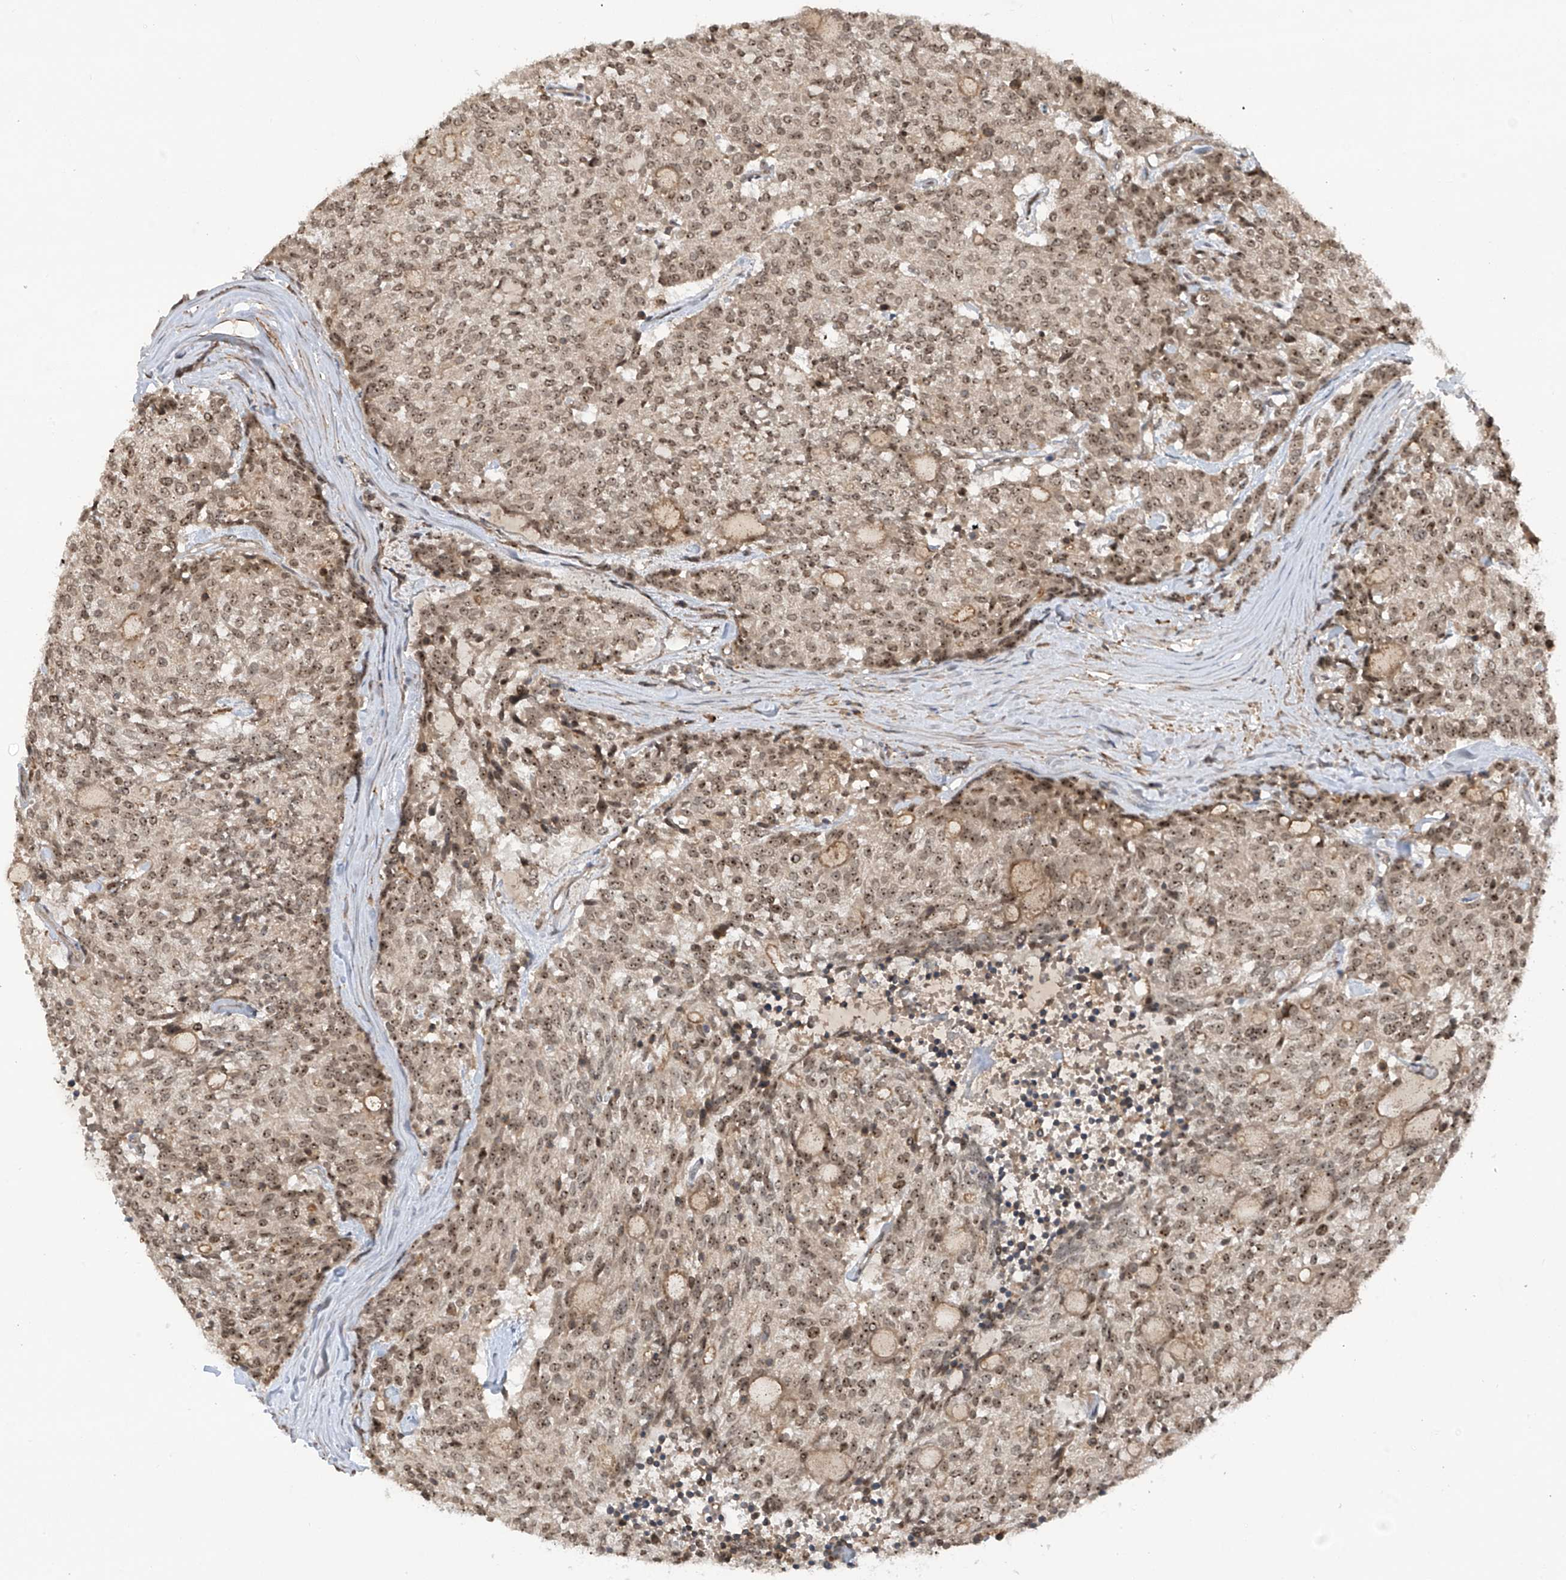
{"staining": {"intensity": "moderate", "quantity": "25%-75%", "location": "nuclear"}, "tissue": "carcinoid", "cell_type": "Tumor cells", "image_type": "cancer", "snomed": [{"axis": "morphology", "description": "Carcinoid, malignant, NOS"}, {"axis": "topography", "description": "Pancreas"}], "caption": "Immunohistochemical staining of human malignant carcinoid reveals moderate nuclear protein expression in approximately 25%-75% of tumor cells.", "gene": "REPIN1", "patient": {"sex": "female", "age": 54}}